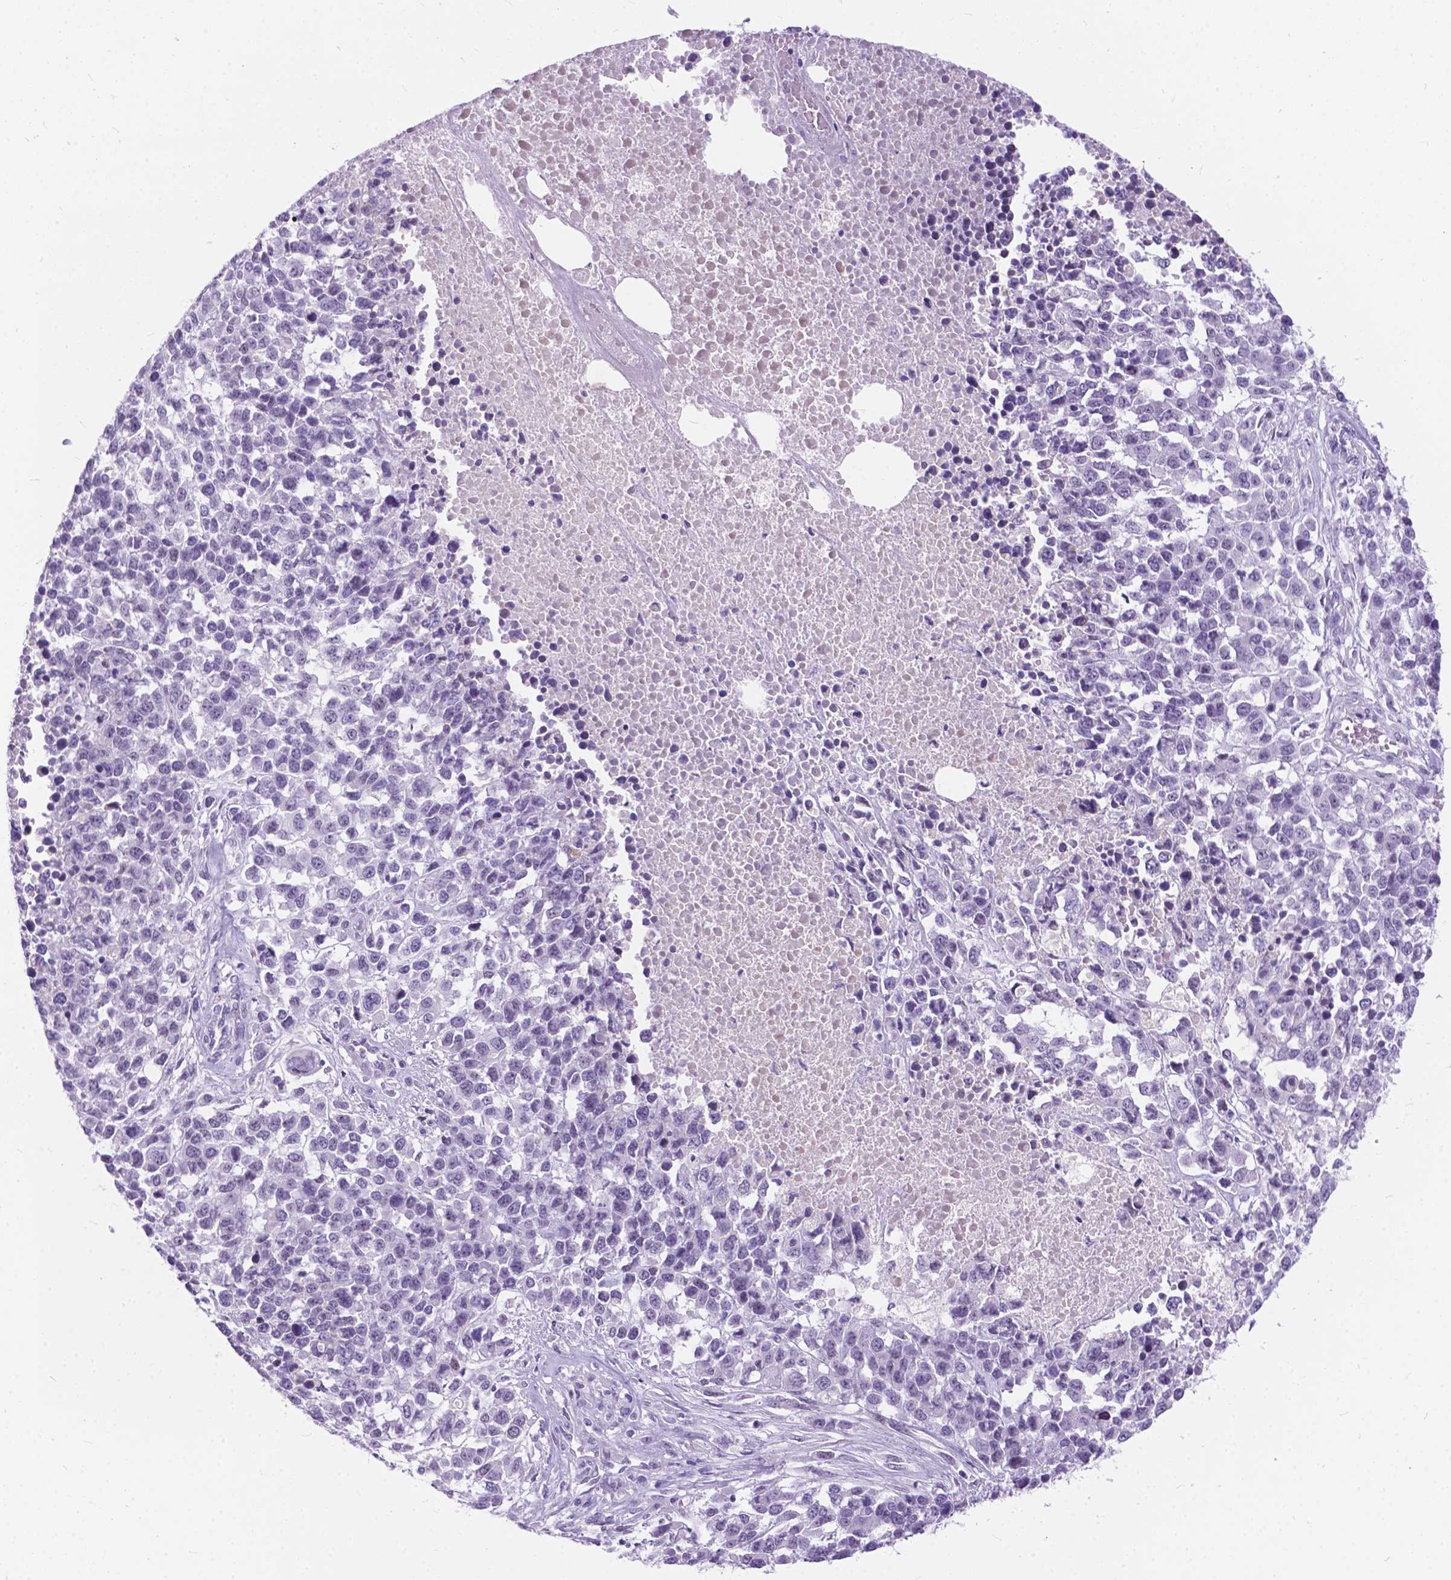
{"staining": {"intensity": "negative", "quantity": "none", "location": "none"}, "tissue": "melanoma", "cell_type": "Tumor cells", "image_type": "cancer", "snomed": [{"axis": "morphology", "description": "Malignant melanoma, Metastatic site"}, {"axis": "topography", "description": "Skin"}], "caption": "A micrograph of melanoma stained for a protein reveals no brown staining in tumor cells.", "gene": "BSND", "patient": {"sex": "male", "age": 84}}